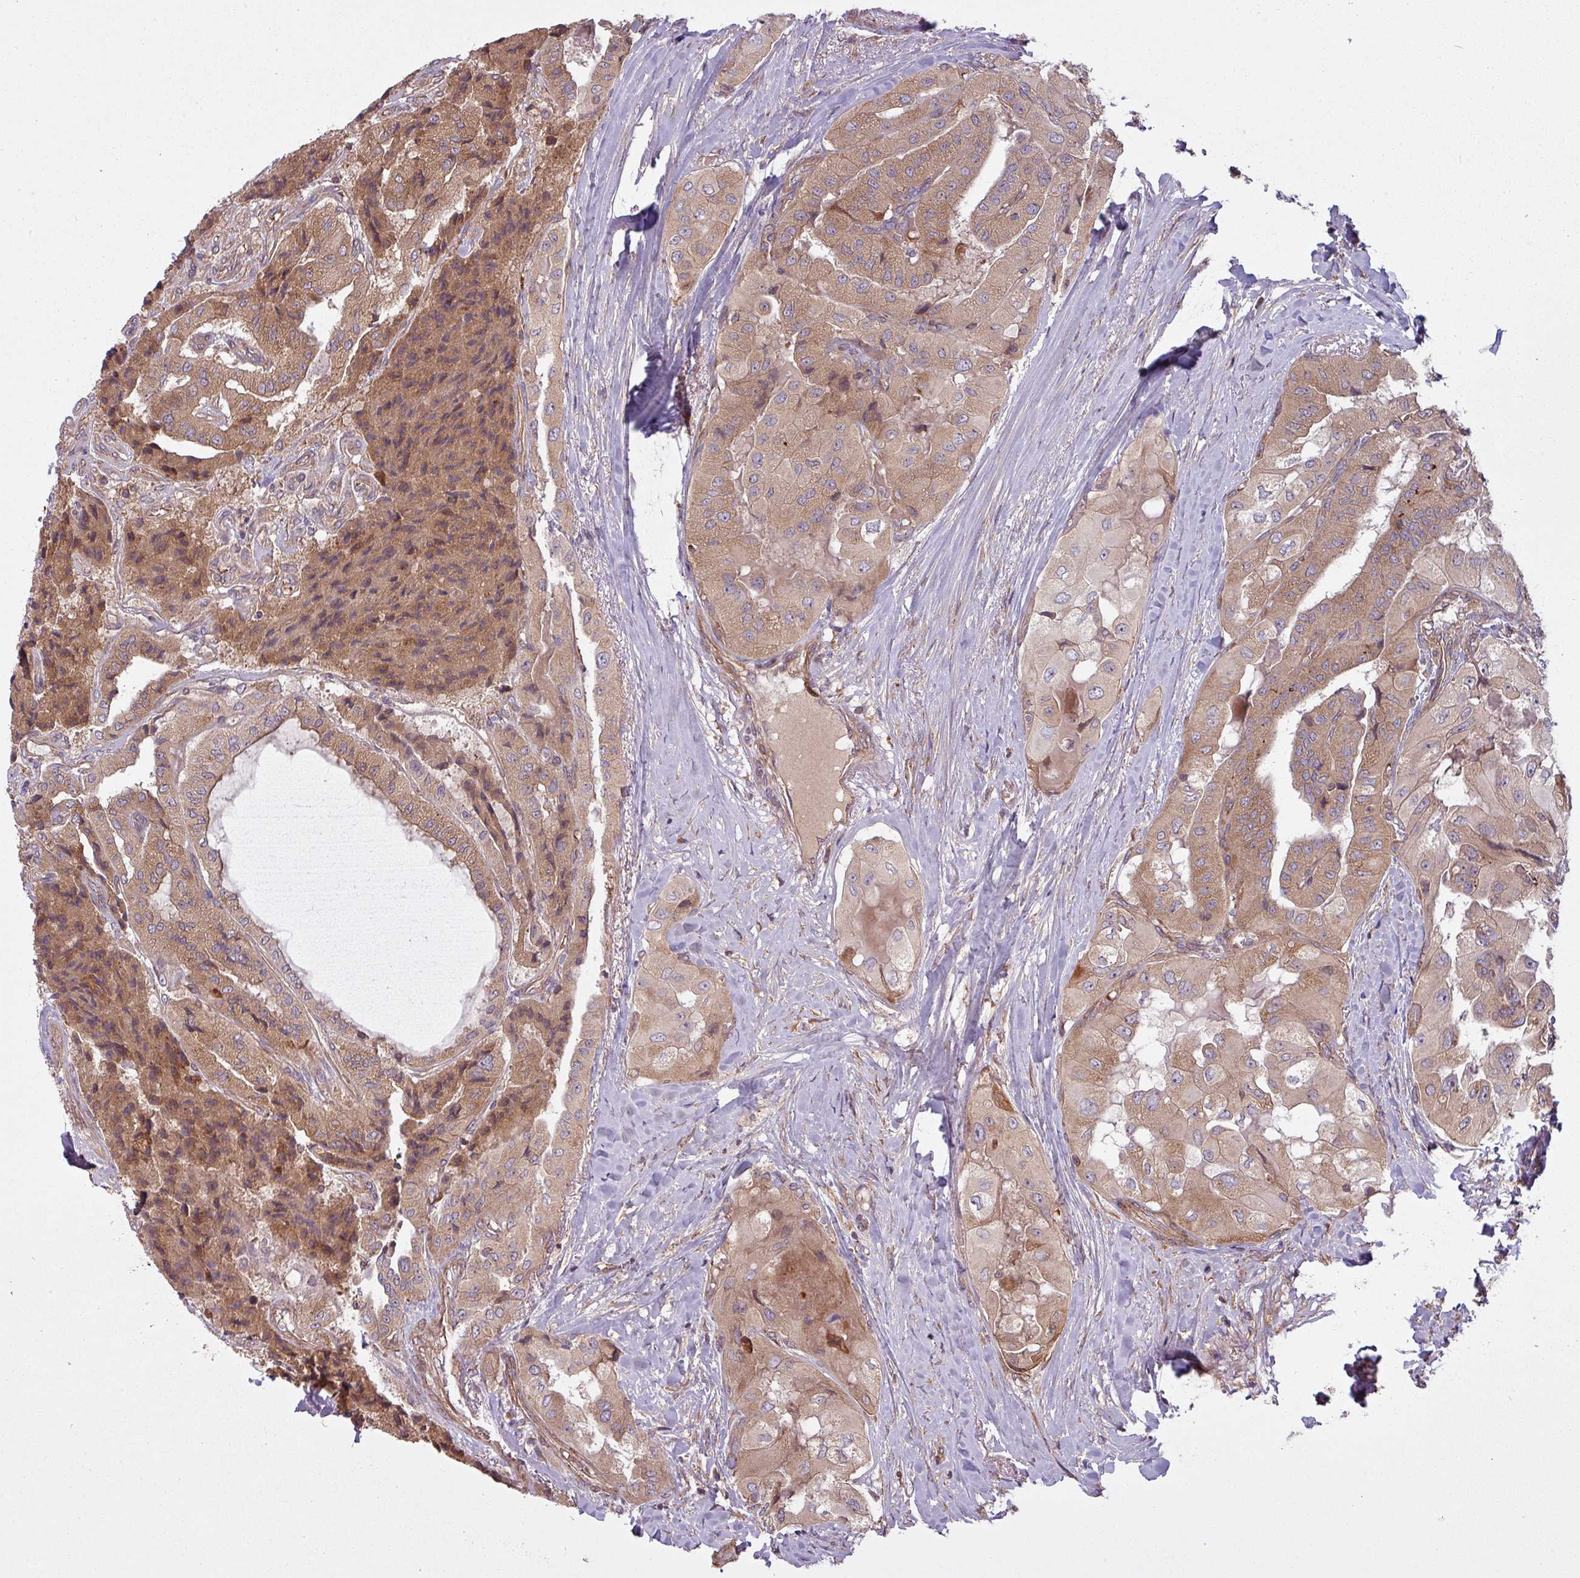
{"staining": {"intensity": "weak", "quantity": ">75%", "location": "cytoplasmic/membranous"}, "tissue": "thyroid cancer", "cell_type": "Tumor cells", "image_type": "cancer", "snomed": [{"axis": "morphology", "description": "Normal tissue, NOS"}, {"axis": "morphology", "description": "Papillary adenocarcinoma, NOS"}, {"axis": "topography", "description": "Thyroid gland"}], "caption": "Thyroid papillary adenocarcinoma tissue exhibits weak cytoplasmic/membranous positivity in approximately >75% of tumor cells, visualized by immunohistochemistry.", "gene": "SNRNP25", "patient": {"sex": "female", "age": 59}}